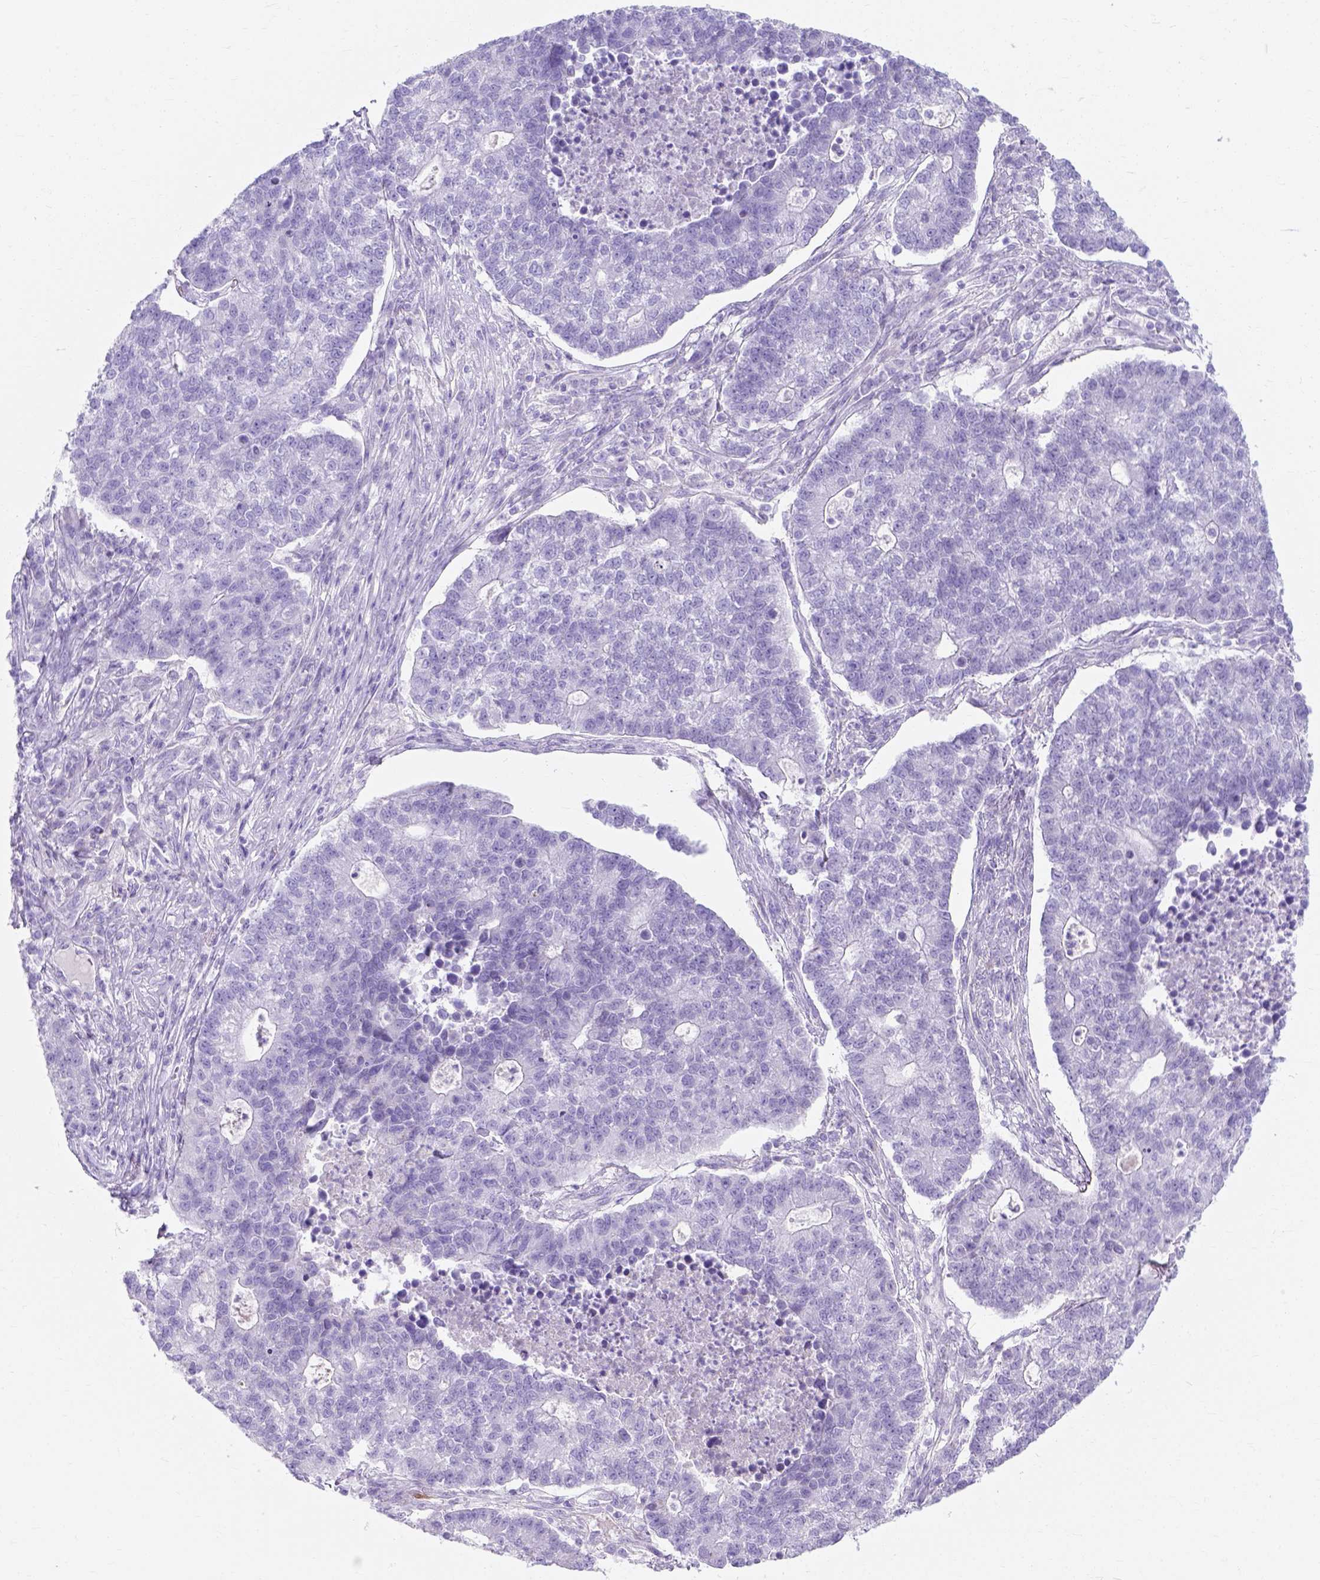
{"staining": {"intensity": "negative", "quantity": "none", "location": "none"}, "tissue": "lung cancer", "cell_type": "Tumor cells", "image_type": "cancer", "snomed": [{"axis": "morphology", "description": "Adenocarcinoma, NOS"}, {"axis": "topography", "description": "Lung"}], "caption": "Protein analysis of lung cancer (adenocarcinoma) exhibits no significant expression in tumor cells.", "gene": "MYH15", "patient": {"sex": "male", "age": 57}}